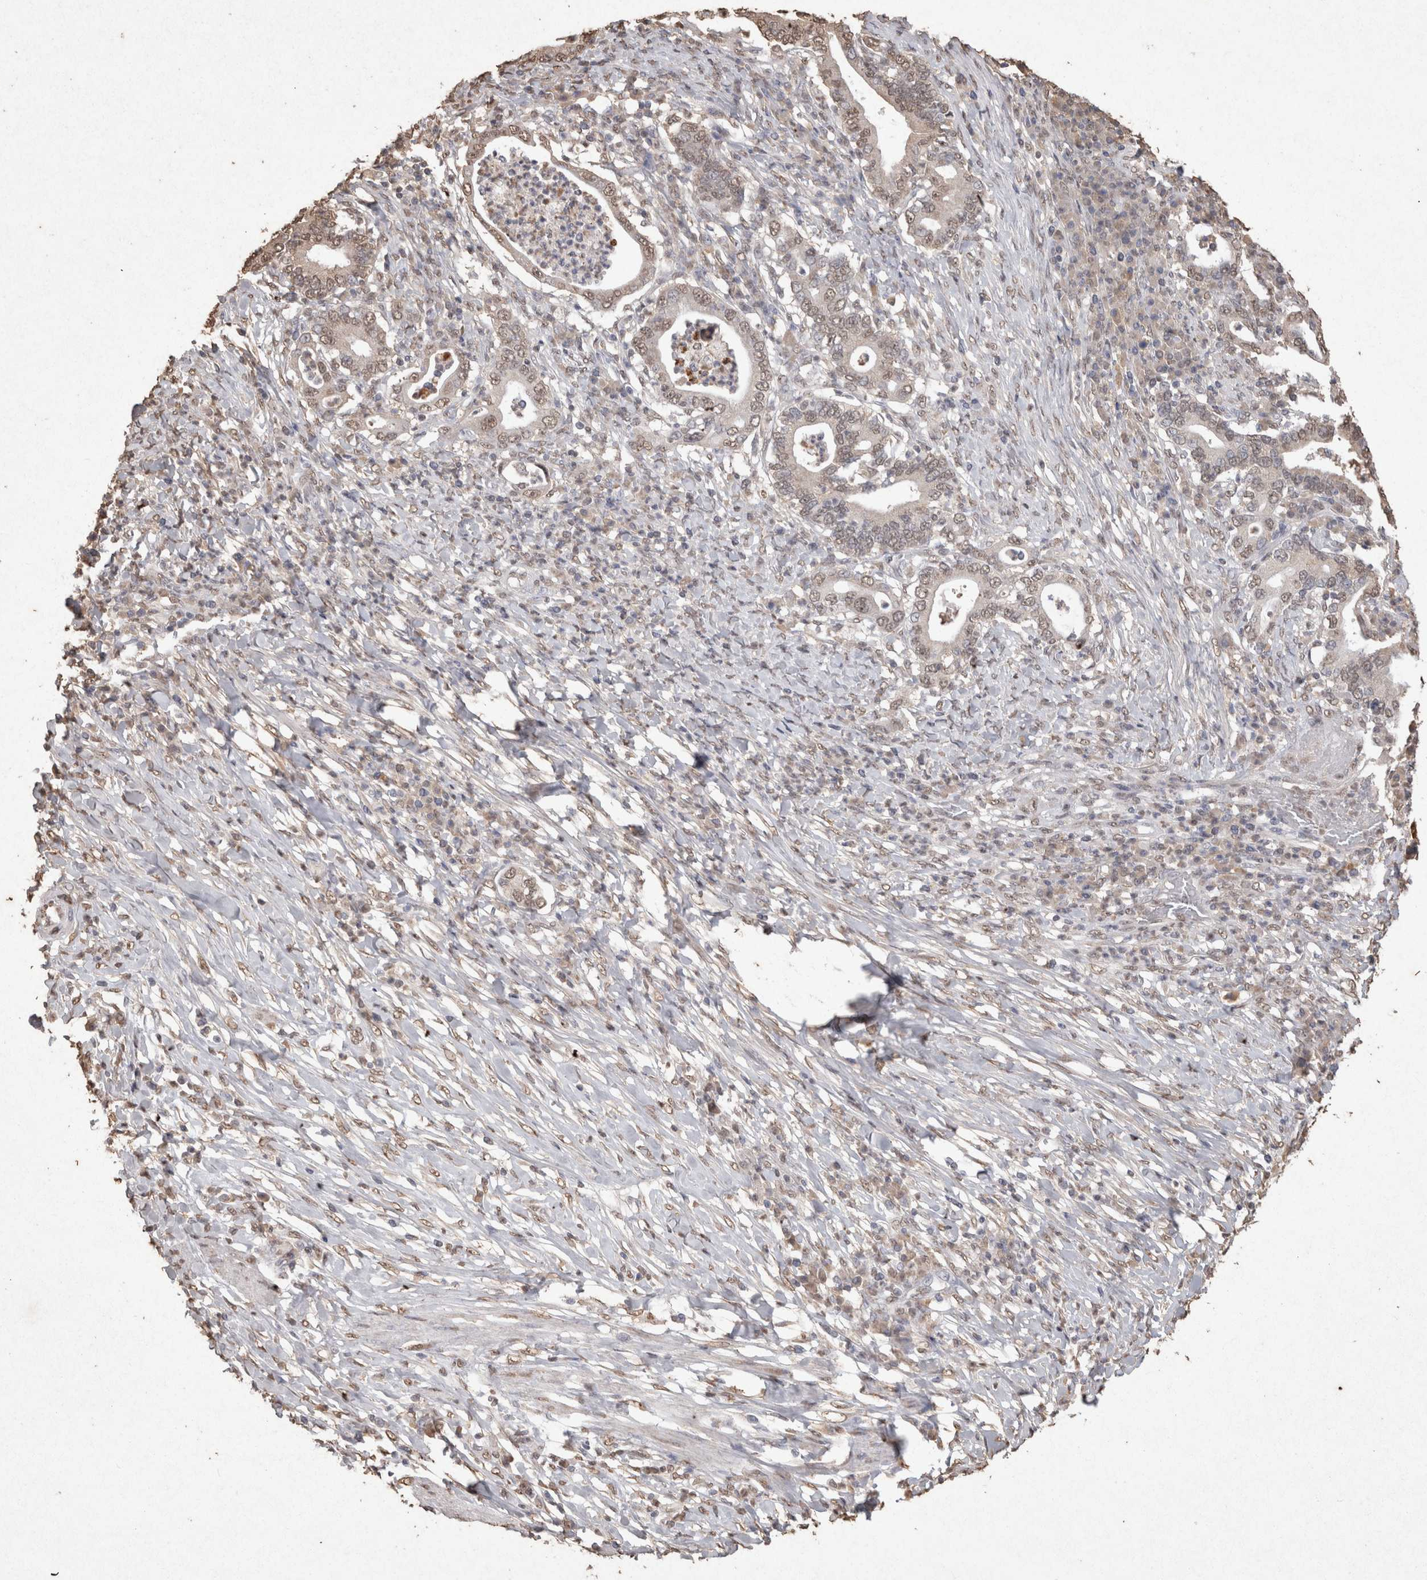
{"staining": {"intensity": "weak", "quantity": "25%-75%", "location": "nuclear"}, "tissue": "stomach cancer", "cell_type": "Tumor cells", "image_type": "cancer", "snomed": [{"axis": "morphology", "description": "Normal tissue, NOS"}, {"axis": "morphology", "description": "Adenocarcinoma, NOS"}, {"axis": "topography", "description": "Esophagus"}, {"axis": "topography", "description": "Stomach, upper"}, {"axis": "topography", "description": "Peripheral nerve tissue"}], "caption": "Immunohistochemical staining of human stomach cancer (adenocarcinoma) shows low levels of weak nuclear protein expression in approximately 25%-75% of tumor cells.", "gene": "MLX", "patient": {"sex": "male", "age": 62}}